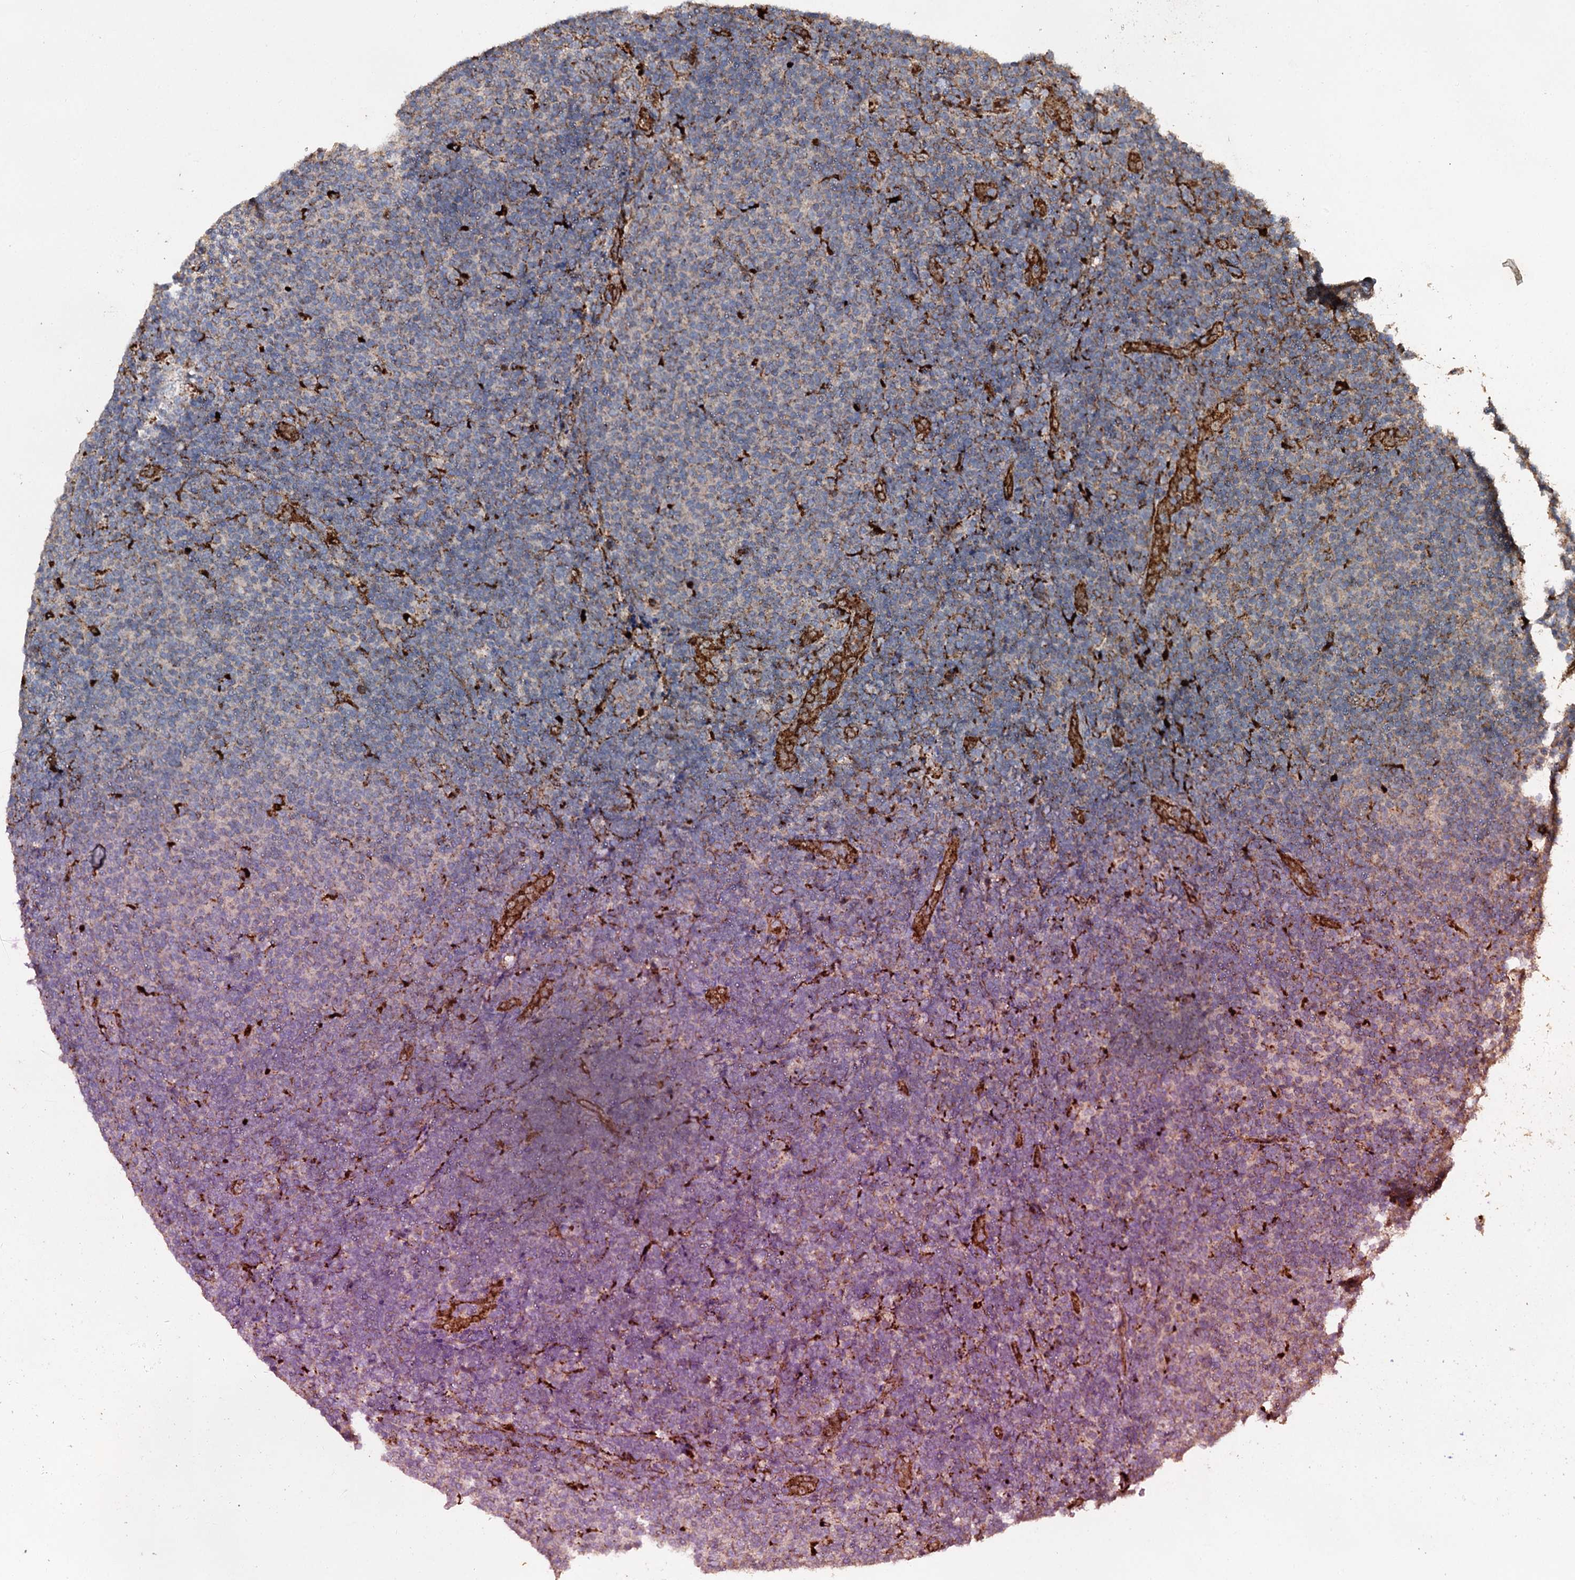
{"staining": {"intensity": "strong", "quantity": "<25%", "location": "cytoplasmic/membranous"}, "tissue": "lymphoma", "cell_type": "Tumor cells", "image_type": "cancer", "snomed": [{"axis": "morphology", "description": "Malignant lymphoma, non-Hodgkin's type, Low grade"}, {"axis": "topography", "description": "Lymph node"}], "caption": "The photomicrograph exhibits staining of malignant lymphoma, non-Hodgkin's type (low-grade), revealing strong cytoplasmic/membranous protein positivity (brown color) within tumor cells.", "gene": "GBA1", "patient": {"sex": "male", "age": 66}}